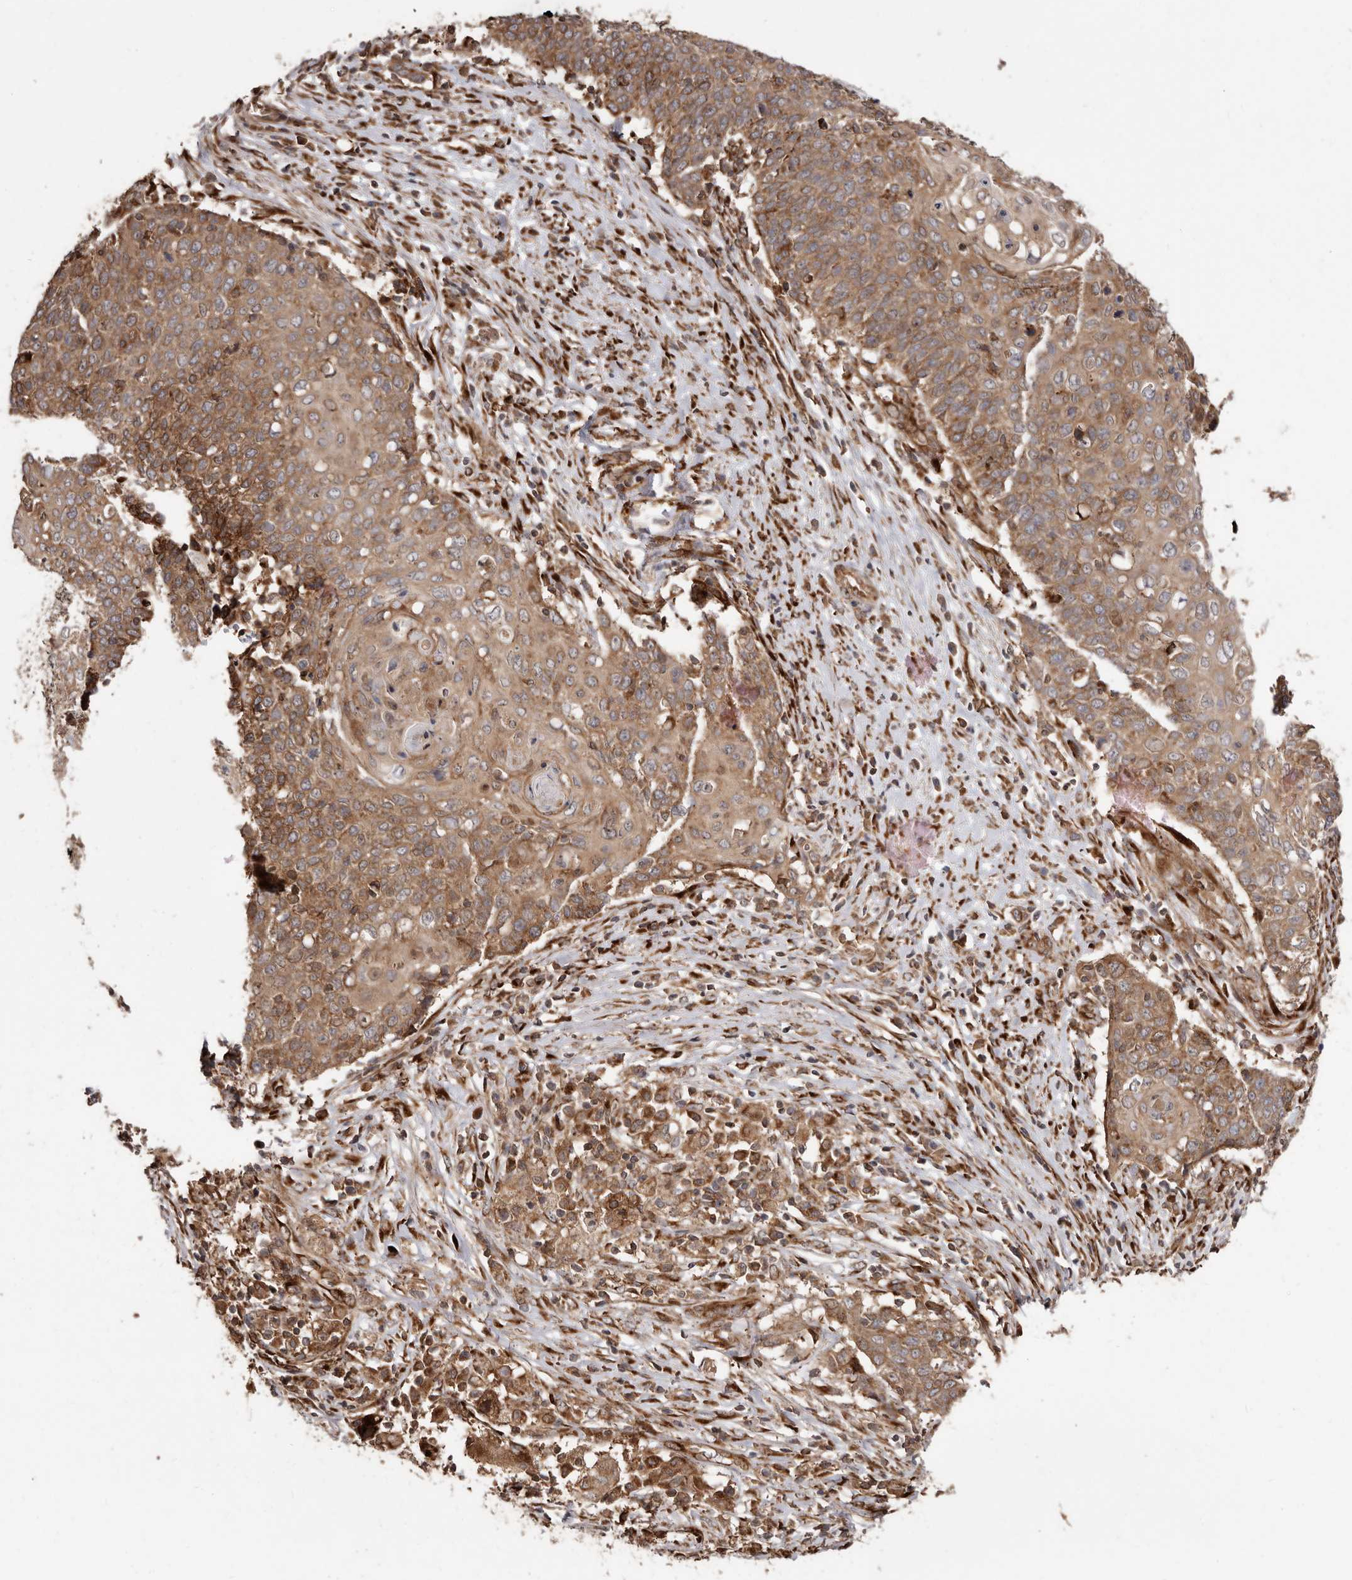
{"staining": {"intensity": "moderate", "quantity": ">75%", "location": "cytoplasmic/membranous"}, "tissue": "cervical cancer", "cell_type": "Tumor cells", "image_type": "cancer", "snomed": [{"axis": "morphology", "description": "Squamous cell carcinoma, NOS"}, {"axis": "topography", "description": "Cervix"}], "caption": "Tumor cells show medium levels of moderate cytoplasmic/membranous staining in about >75% of cells in human cervical cancer.", "gene": "FLAD1", "patient": {"sex": "female", "age": 39}}